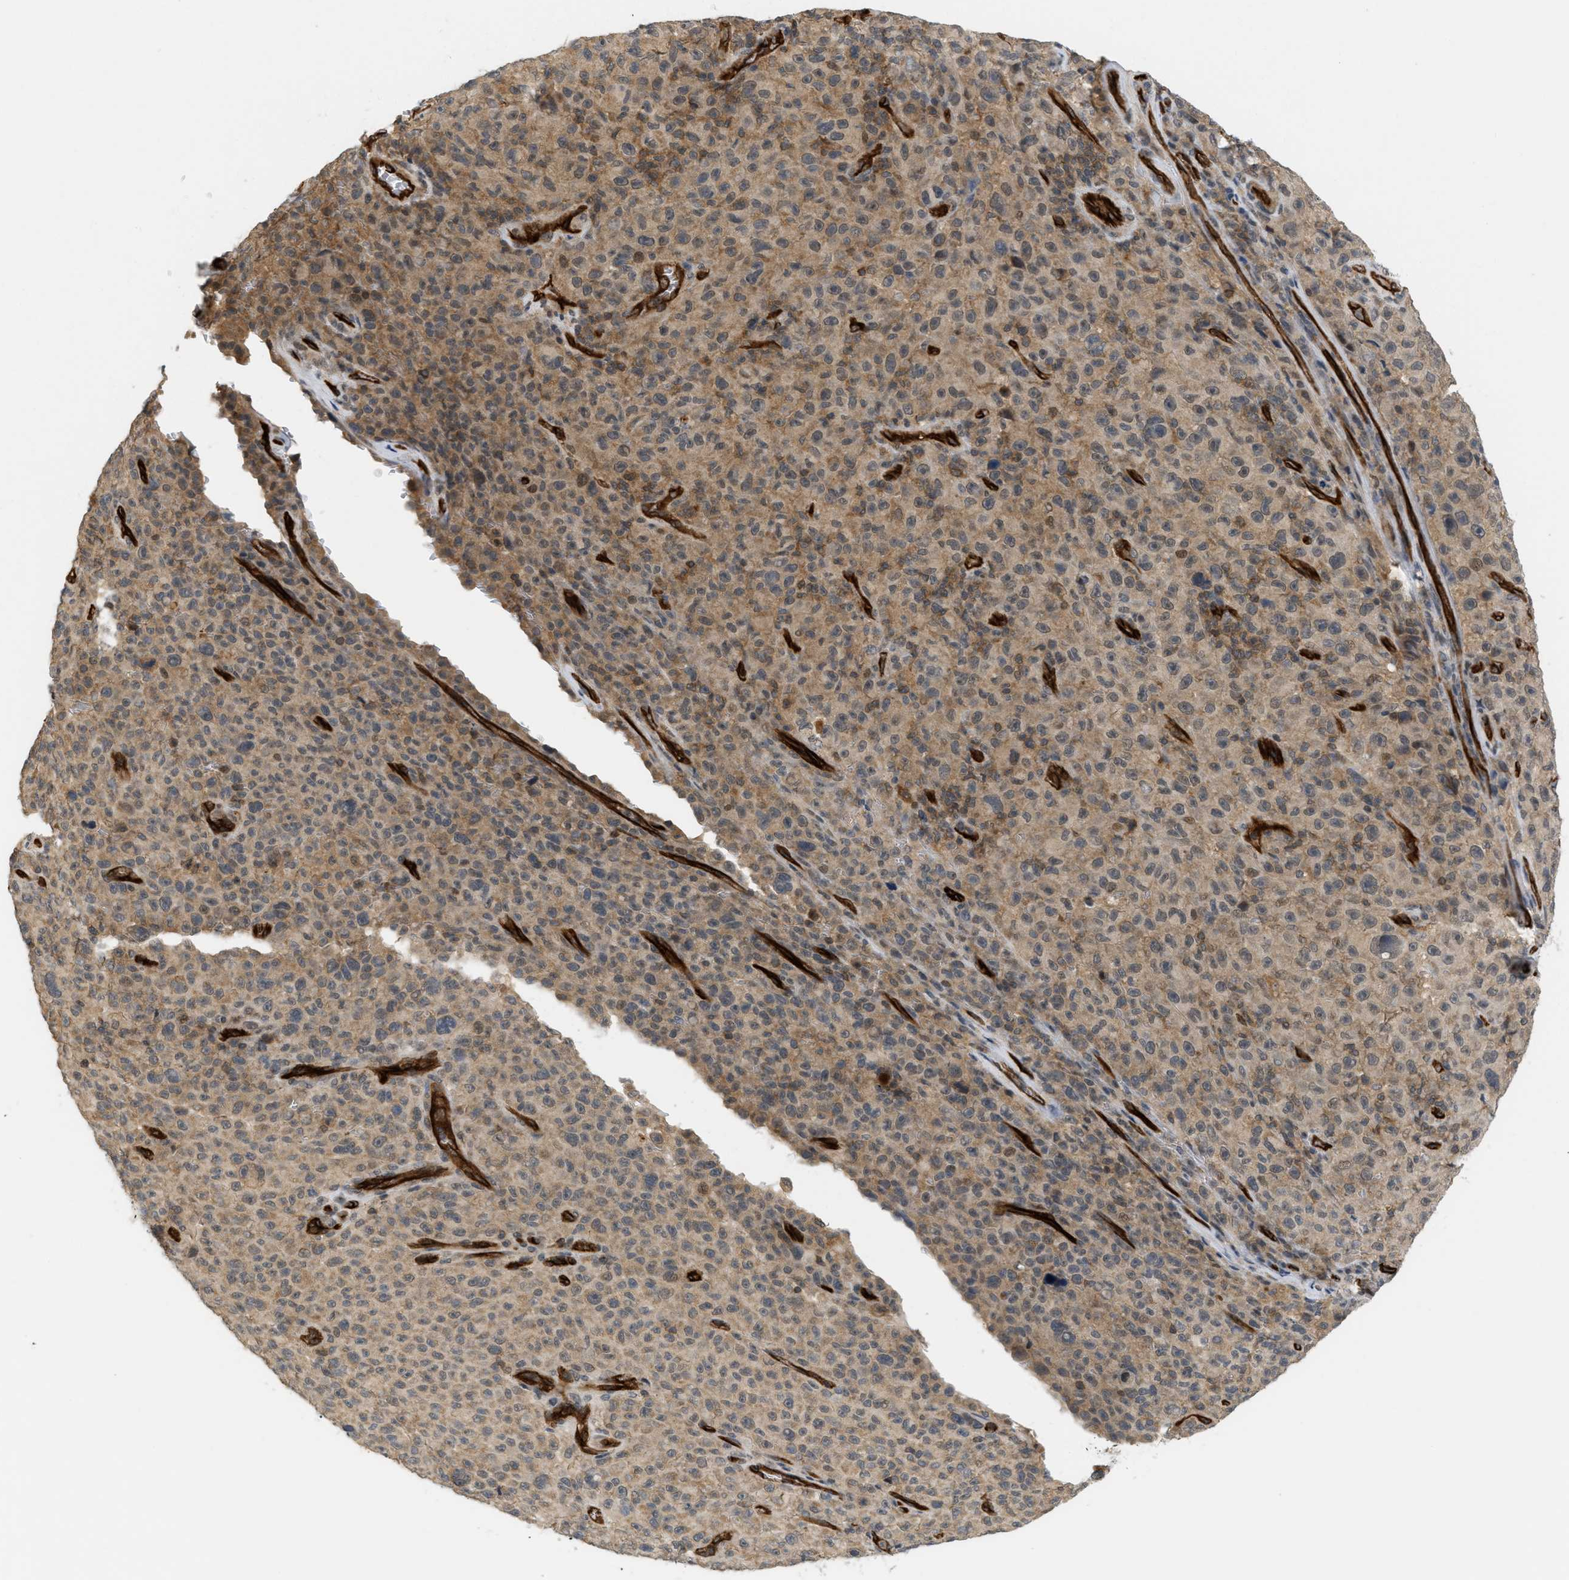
{"staining": {"intensity": "moderate", "quantity": ">75%", "location": "cytoplasmic/membranous"}, "tissue": "melanoma", "cell_type": "Tumor cells", "image_type": "cancer", "snomed": [{"axis": "morphology", "description": "Malignant melanoma, NOS"}, {"axis": "topography", "description": "Skin"}], "caption": "Protein expression analysis of human malignant melanoma reveals moderate cytoplasmic/membranous positivity in approximately >75% of tumor cells.", "gene": "PALMD", "patient": {"sex": "female", "age": 82}}